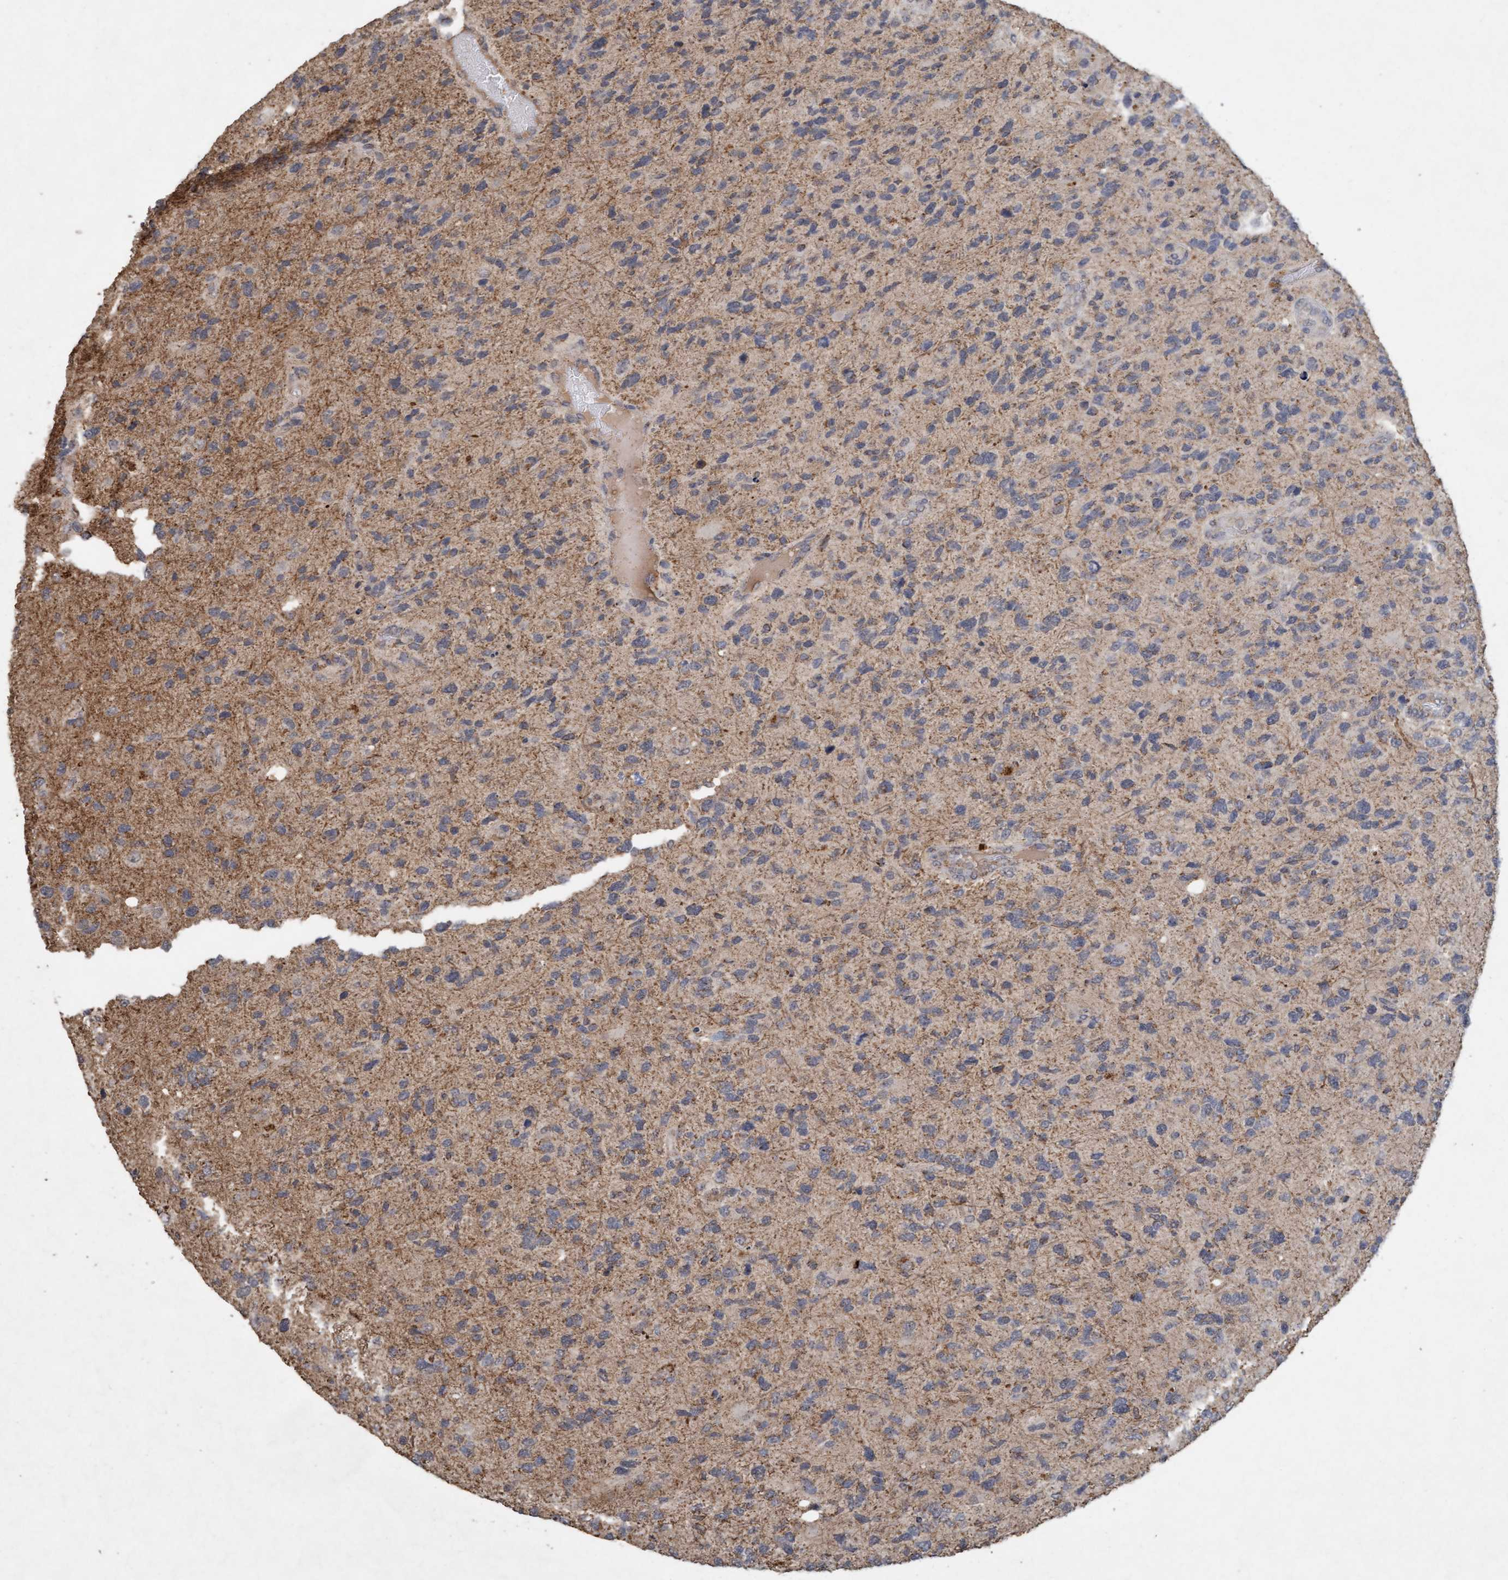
{"staining": {"intensity": "weak", "quantity": "<25%", "location": "cytoplasmic/membranous"}, "tissue": "glioma", "cell_type": "Tumor cells", "image_type": "cancer", "snomed": [{"axis": "morphology", "description": "Glioma, malignant, High grade"}, {"axis": "topography", "description": "Brain"}], "caption": "The immunohistochemistry (IHC) image has no significant expression in tumor cells of malignant high-grade glioma tissue.", "gene": "VSIG8", "patient": {"sex": "female", "age": 58}}